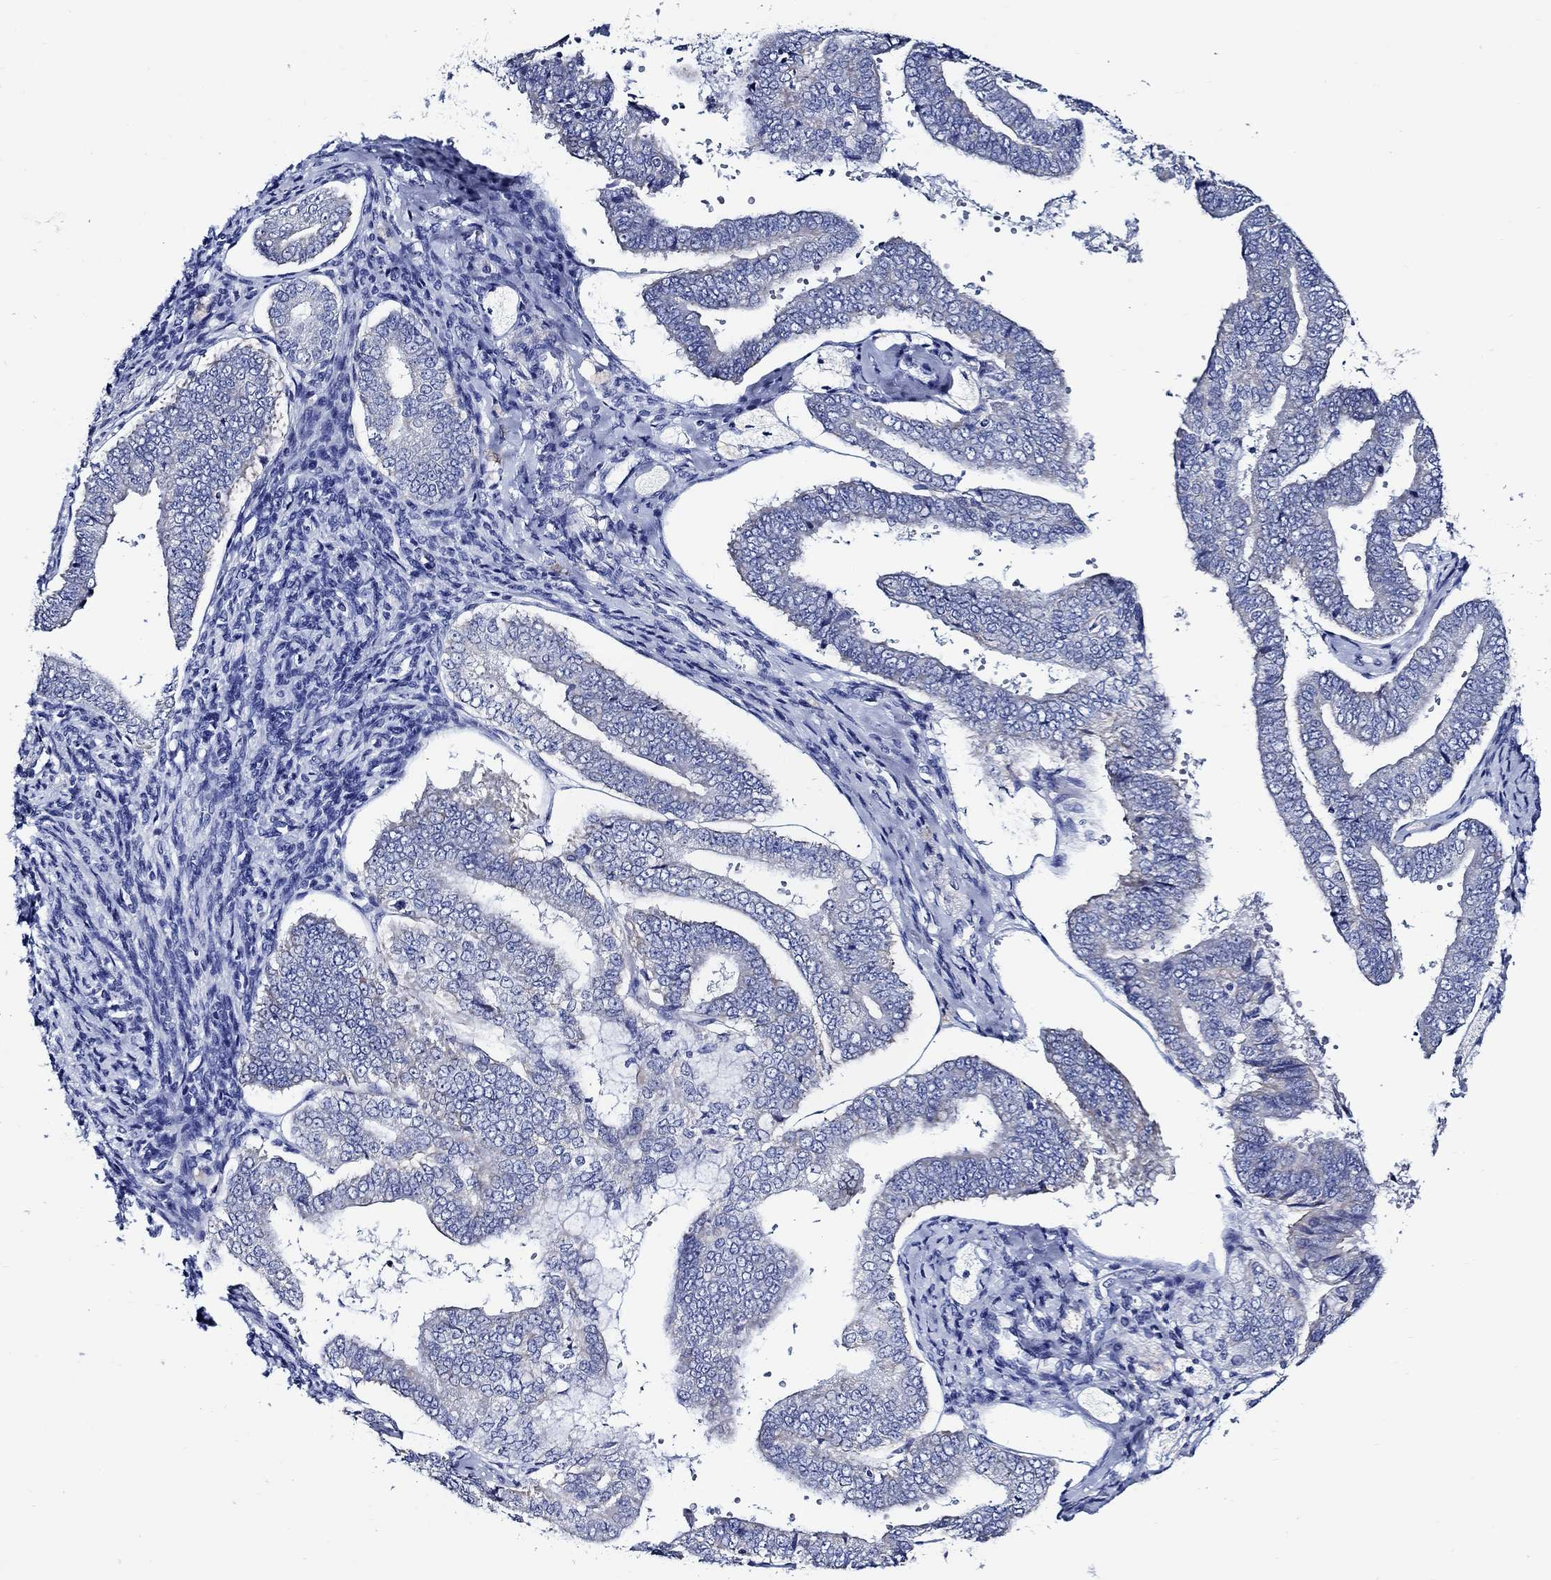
{"staining": {"intensity": "negative", "quantity": "none", "location": "none"}, "tissue": "endometrial cancer", "cell_type": "Tumor cells", "image_type": "cancer", "snomed": [{"axis": "morphology", "description": "Adenocarcinoma, NOS"}, {"axis": "topography", "description": "Endometrium"}], "caption": "High power microscopy histopathology image of an immunohistochemistry photomicrograph of endometrial adenocarcinoma, revealing no significant expression in tumor cells. (Immunohistochemistry, brightfield microscopy, high magnification).", "gene": "SKOR1", "patient": {"sex": "female", "age": 63}}